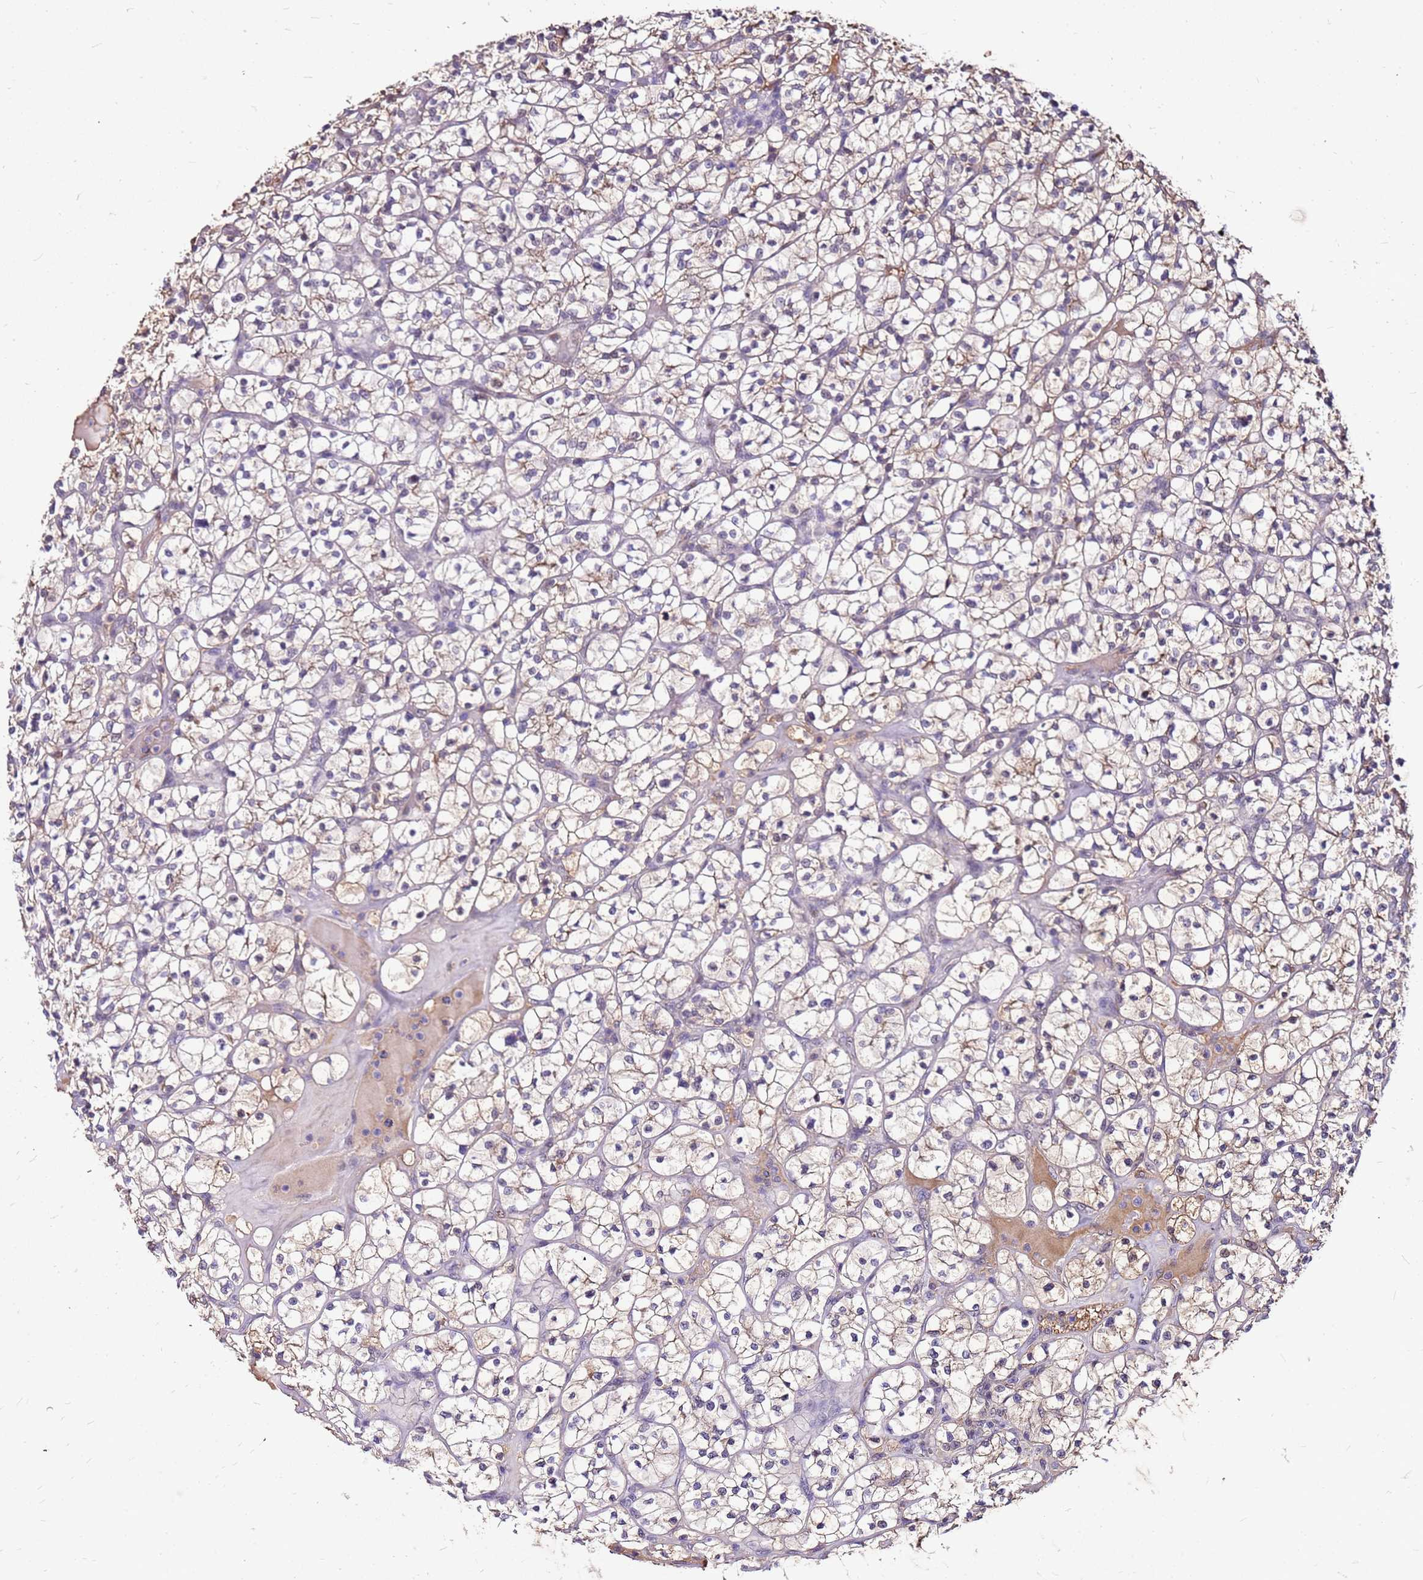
{"staining": {"intensity": "weak", "quantity": "25%-75%", "location": "cytoplasmic/membranous"}, "tissue": "renal cancer", "cell_type": "Tumor cells", "image_type": "cancer", "snomed": [{"axis": "morphology", "description": "Adenocarcinoma, NOS"}, {"axis": "topography", "description": "Kidney"}], "caption": "Brown immunohistochemical staining in human renal cancer (adenocarcinoma) exhibits weak cytoplasmic/membranous staining in about 25%-75% of tumor cells.", "gene": "ALDH1A3", "patient": {"sex": "female", "age": 64}}